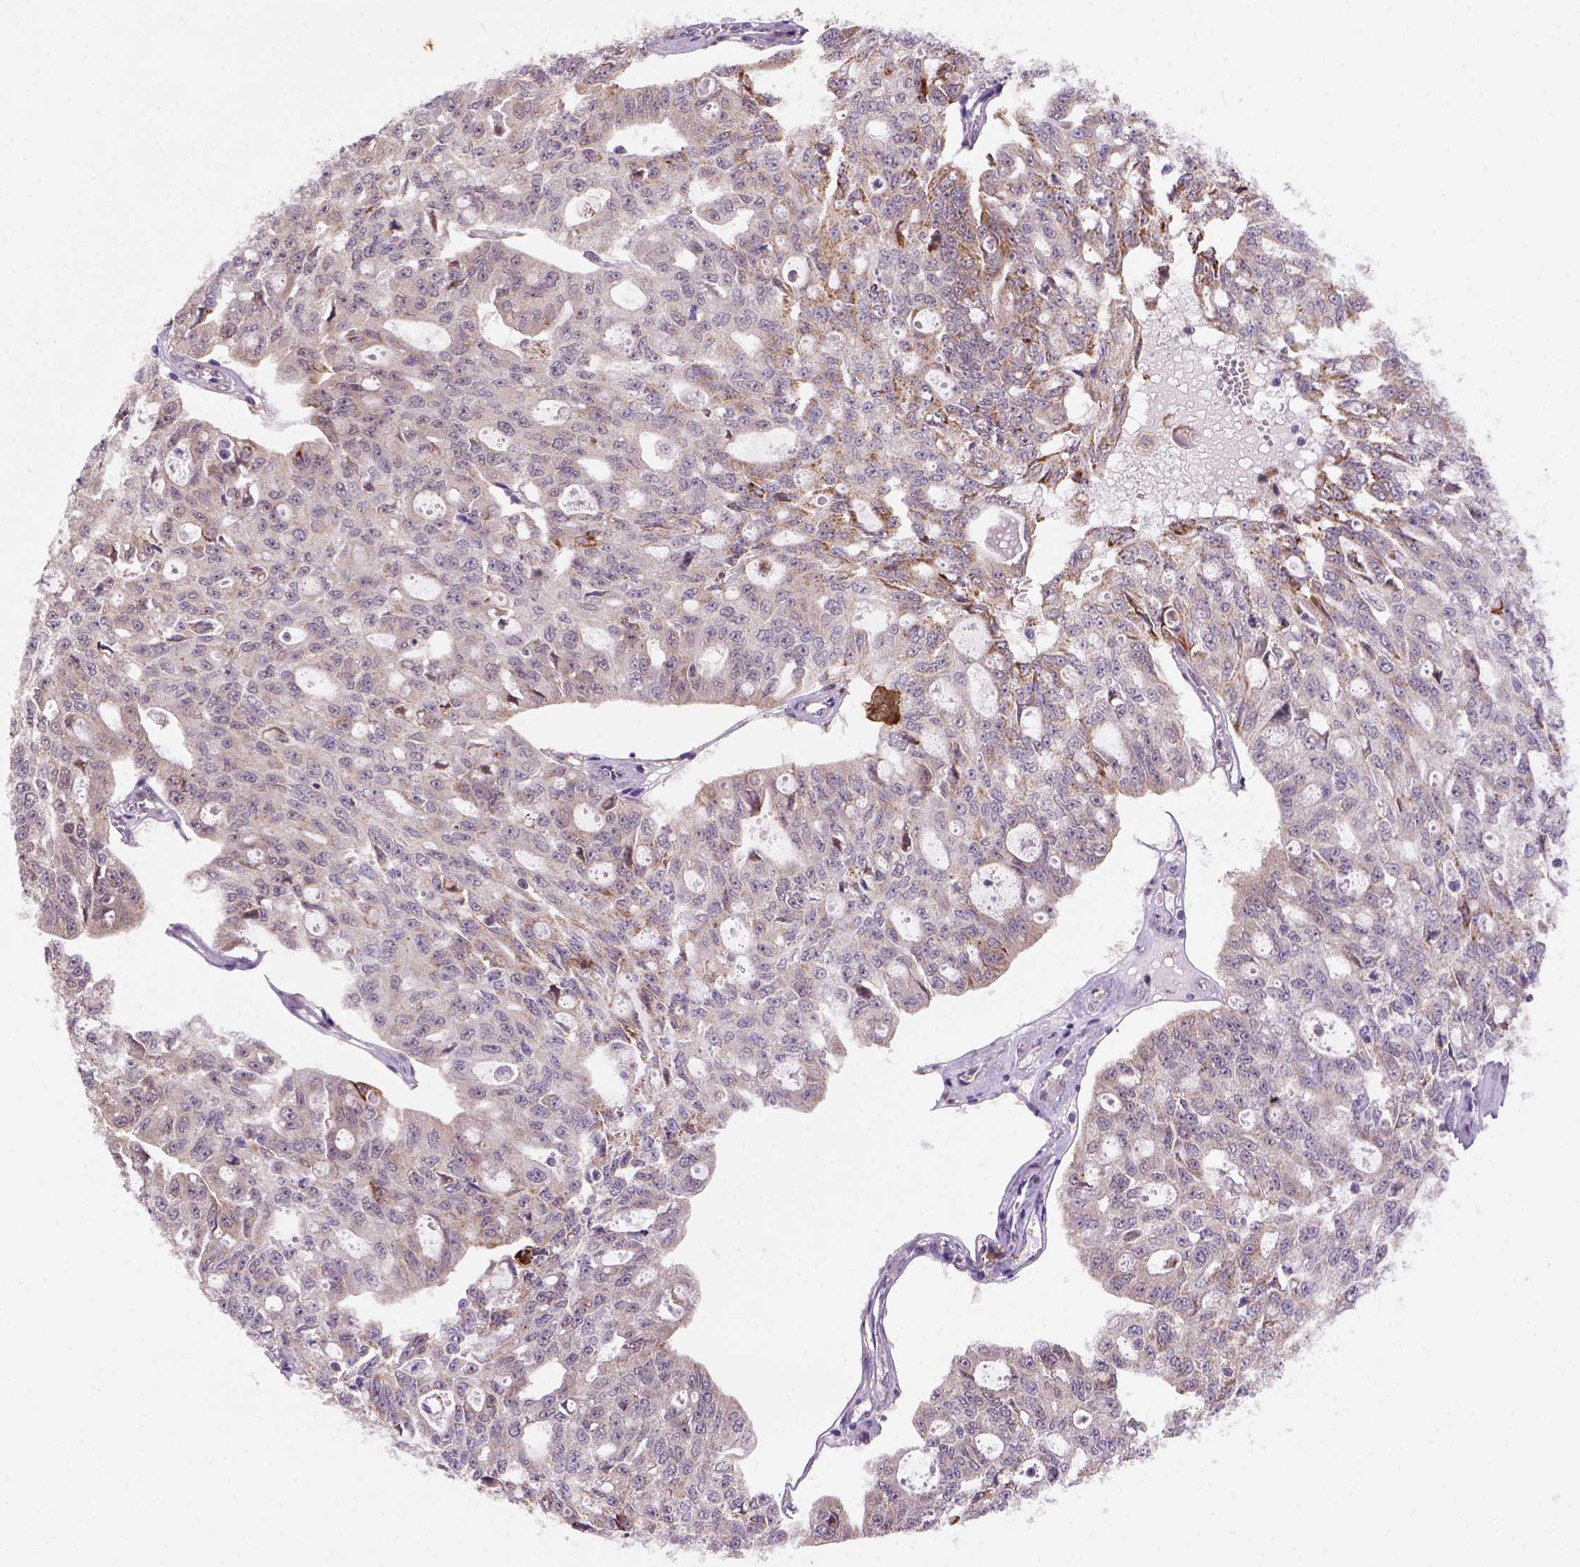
{"staining": {"intensity": "moderate", "quantity": "<25%", "location": "cytoplasmic/membranous"}, "tissue": "ovarian cancer", "cell_type": "Tumor cells", "image_type": "cancer", "snomed": [{"axis": "morphology", "description": "Carcinoma, endometroid"}, {"axis": "topography", "description": "Ovary"}], "caption": "Moderate cytoplasmic/membranous positivity for a protein is appreciated in about <25% of tumor cells of endometroid carcinoma (ovarian) using immunohistochemistry.", "gene": "FZD7", "patient": {"sex": "female", "age": 65}}